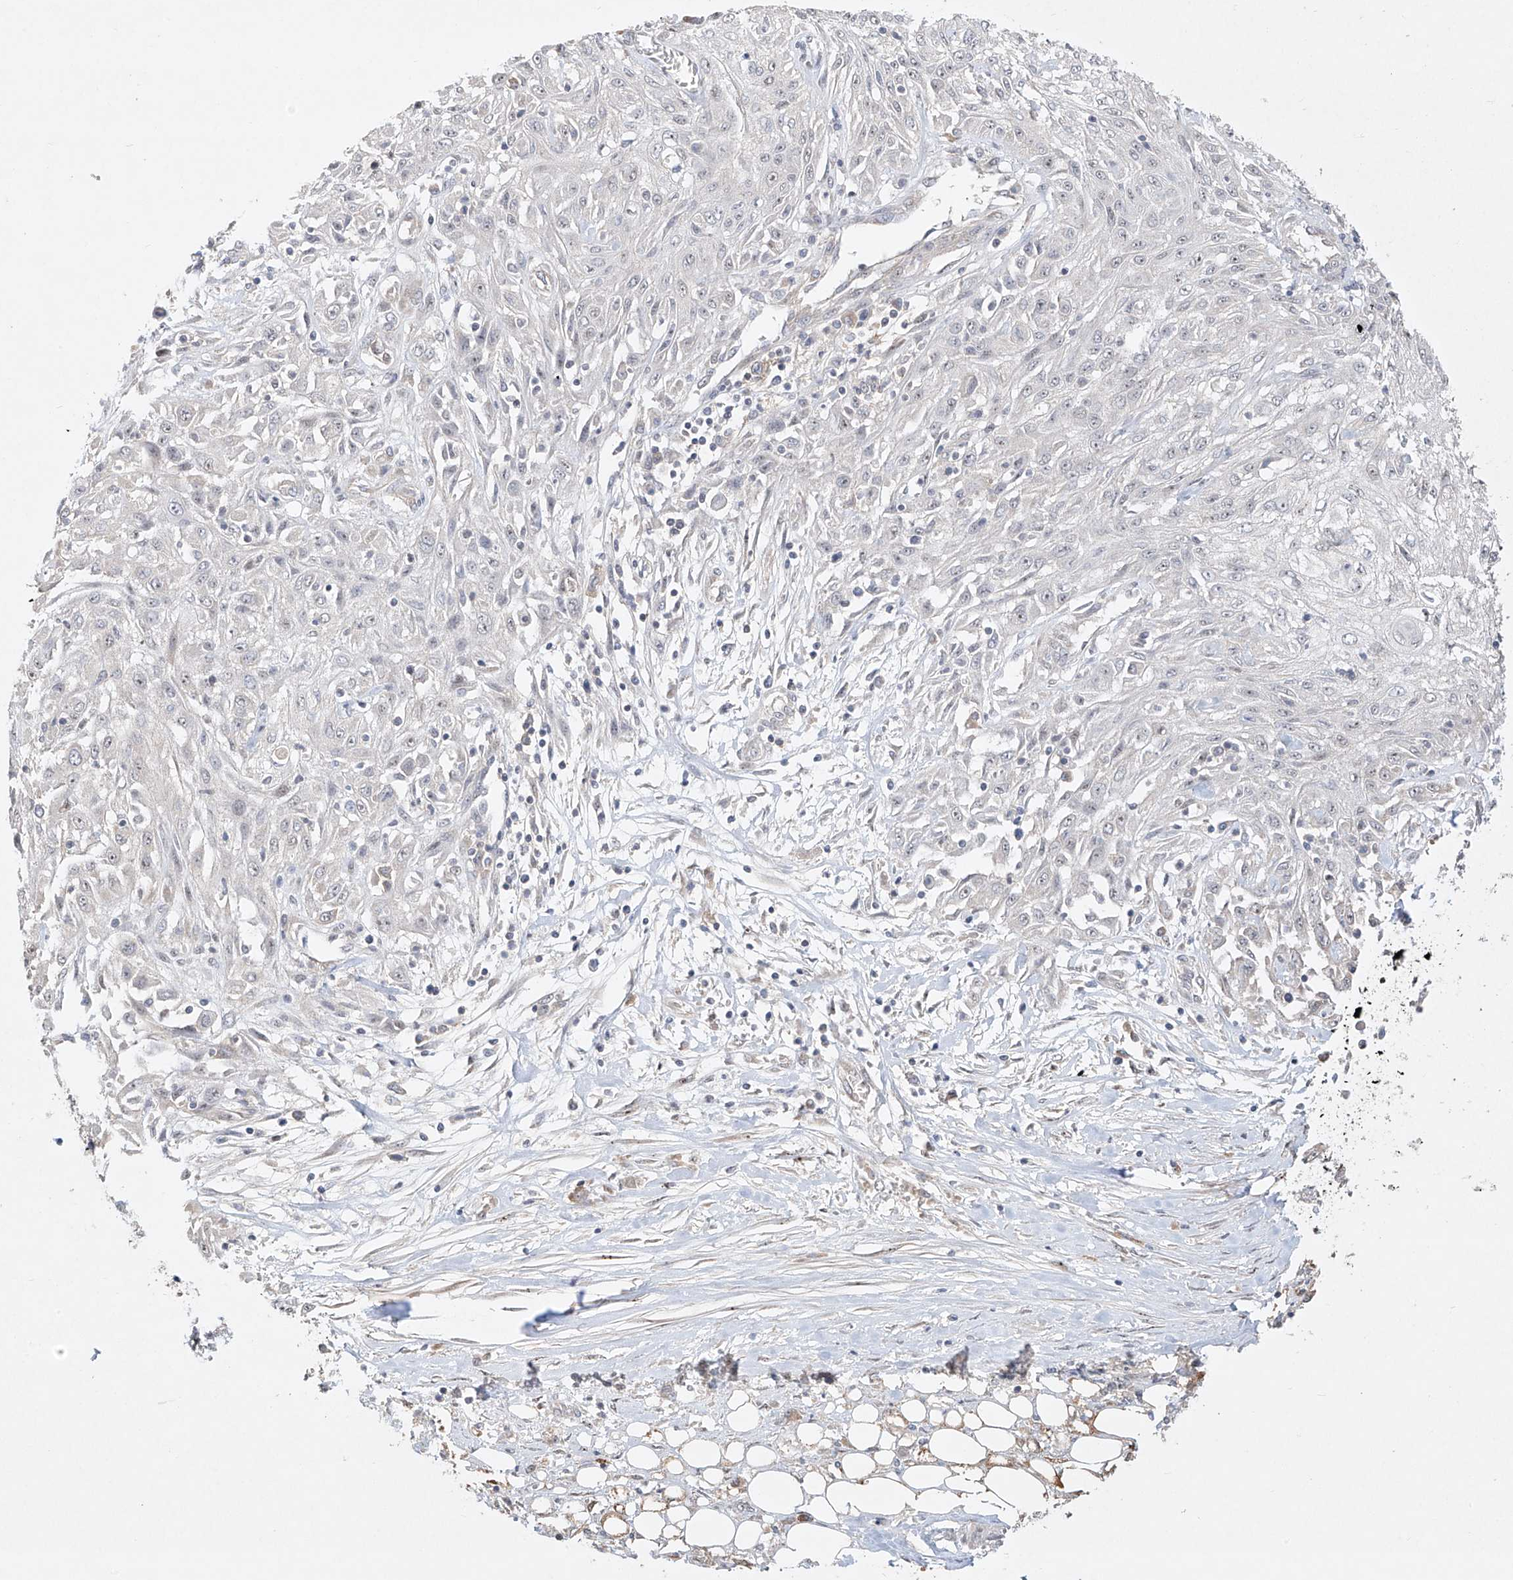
{"staining": {"intensity": "negative", "quantity": "none", "location": "none"}, "tissue": "skin cancer", "cell_type": "Tumor cells", "image_type": "cancer", "snomed": [{"axis": "morphology", "description": "Squamous cell carcinoma, NOS"}, {"axis": "morphology", "description": "Squamous cell carcinoma, metastatic, NOS"}, {"axis": "topography", "description": "Skin"}, {"axis": "topography", "description": "Lymph node"}], "caption": "Immunohistochemistry of human skin squamous cell carcinoma reveals no positivity in tumor cells.", "gene": "TASP1", "patient": {"sex": "male", "age": 75}}